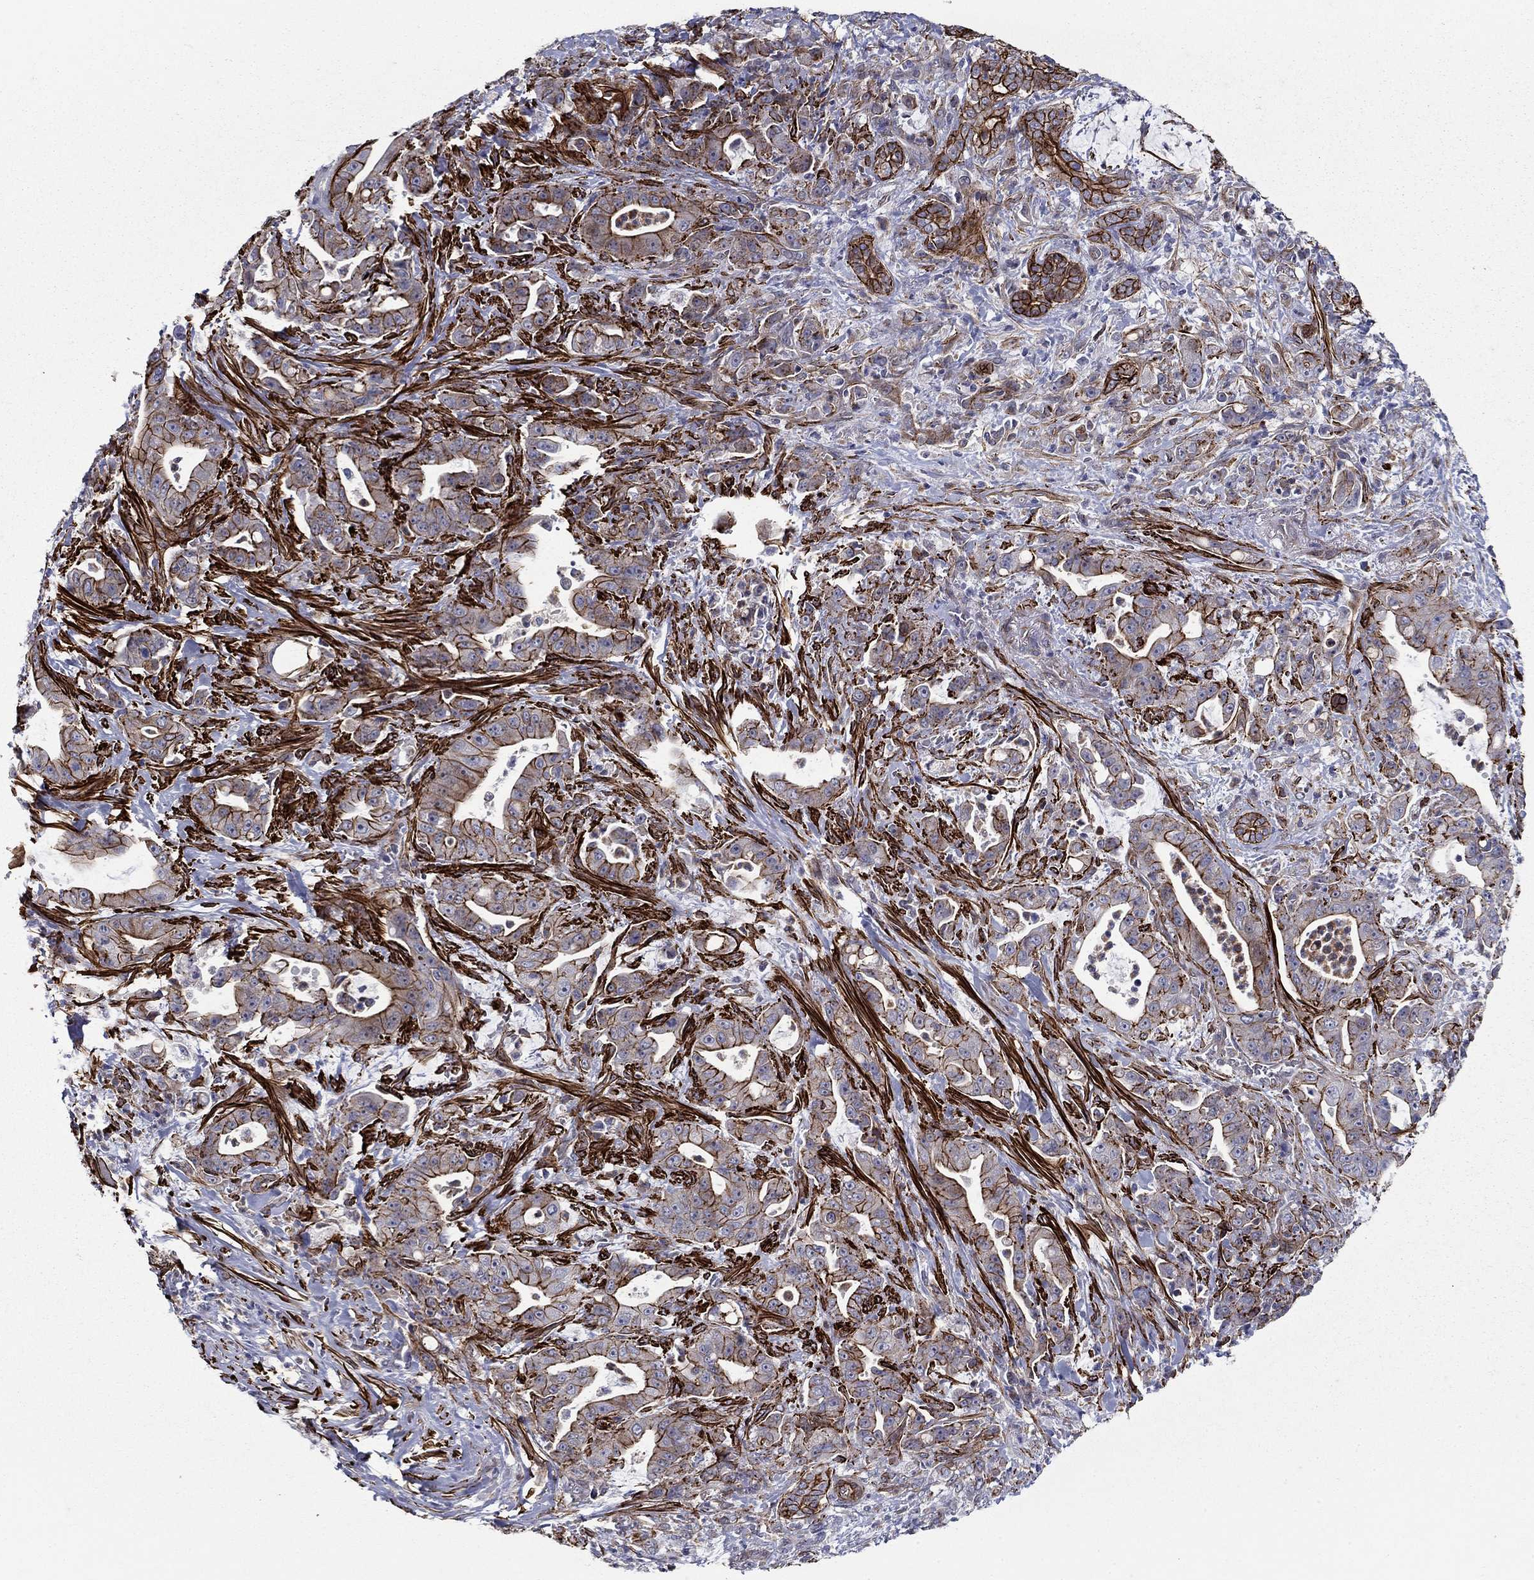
{"staining": {"intensity": "strong", "quantity": "25%-75%", "location": "cytoplasmic/membranous"}, "tissue": "pancreatic cancer", "cell_type": "Tumor cells", "image_type": "cancer", "snomed": [{"axis": "morphology", "description": "Normal tissue, NOS"}, {"axis": "morphology", "description": "Inflammation, NOS"}, {"axis": "morphology", "description": "Adenocarcinoma, NOS"}, {"axis": "topography", "description": "Pancreas"}], "caption": "A high amount of strong cytoplasmic/membranous staining is identified in approximately 25%-75% of tumor cells in pancreatic cancer tissue.", "gene": "KRBA1", "patient": {"sex": "male", "age": 57}}